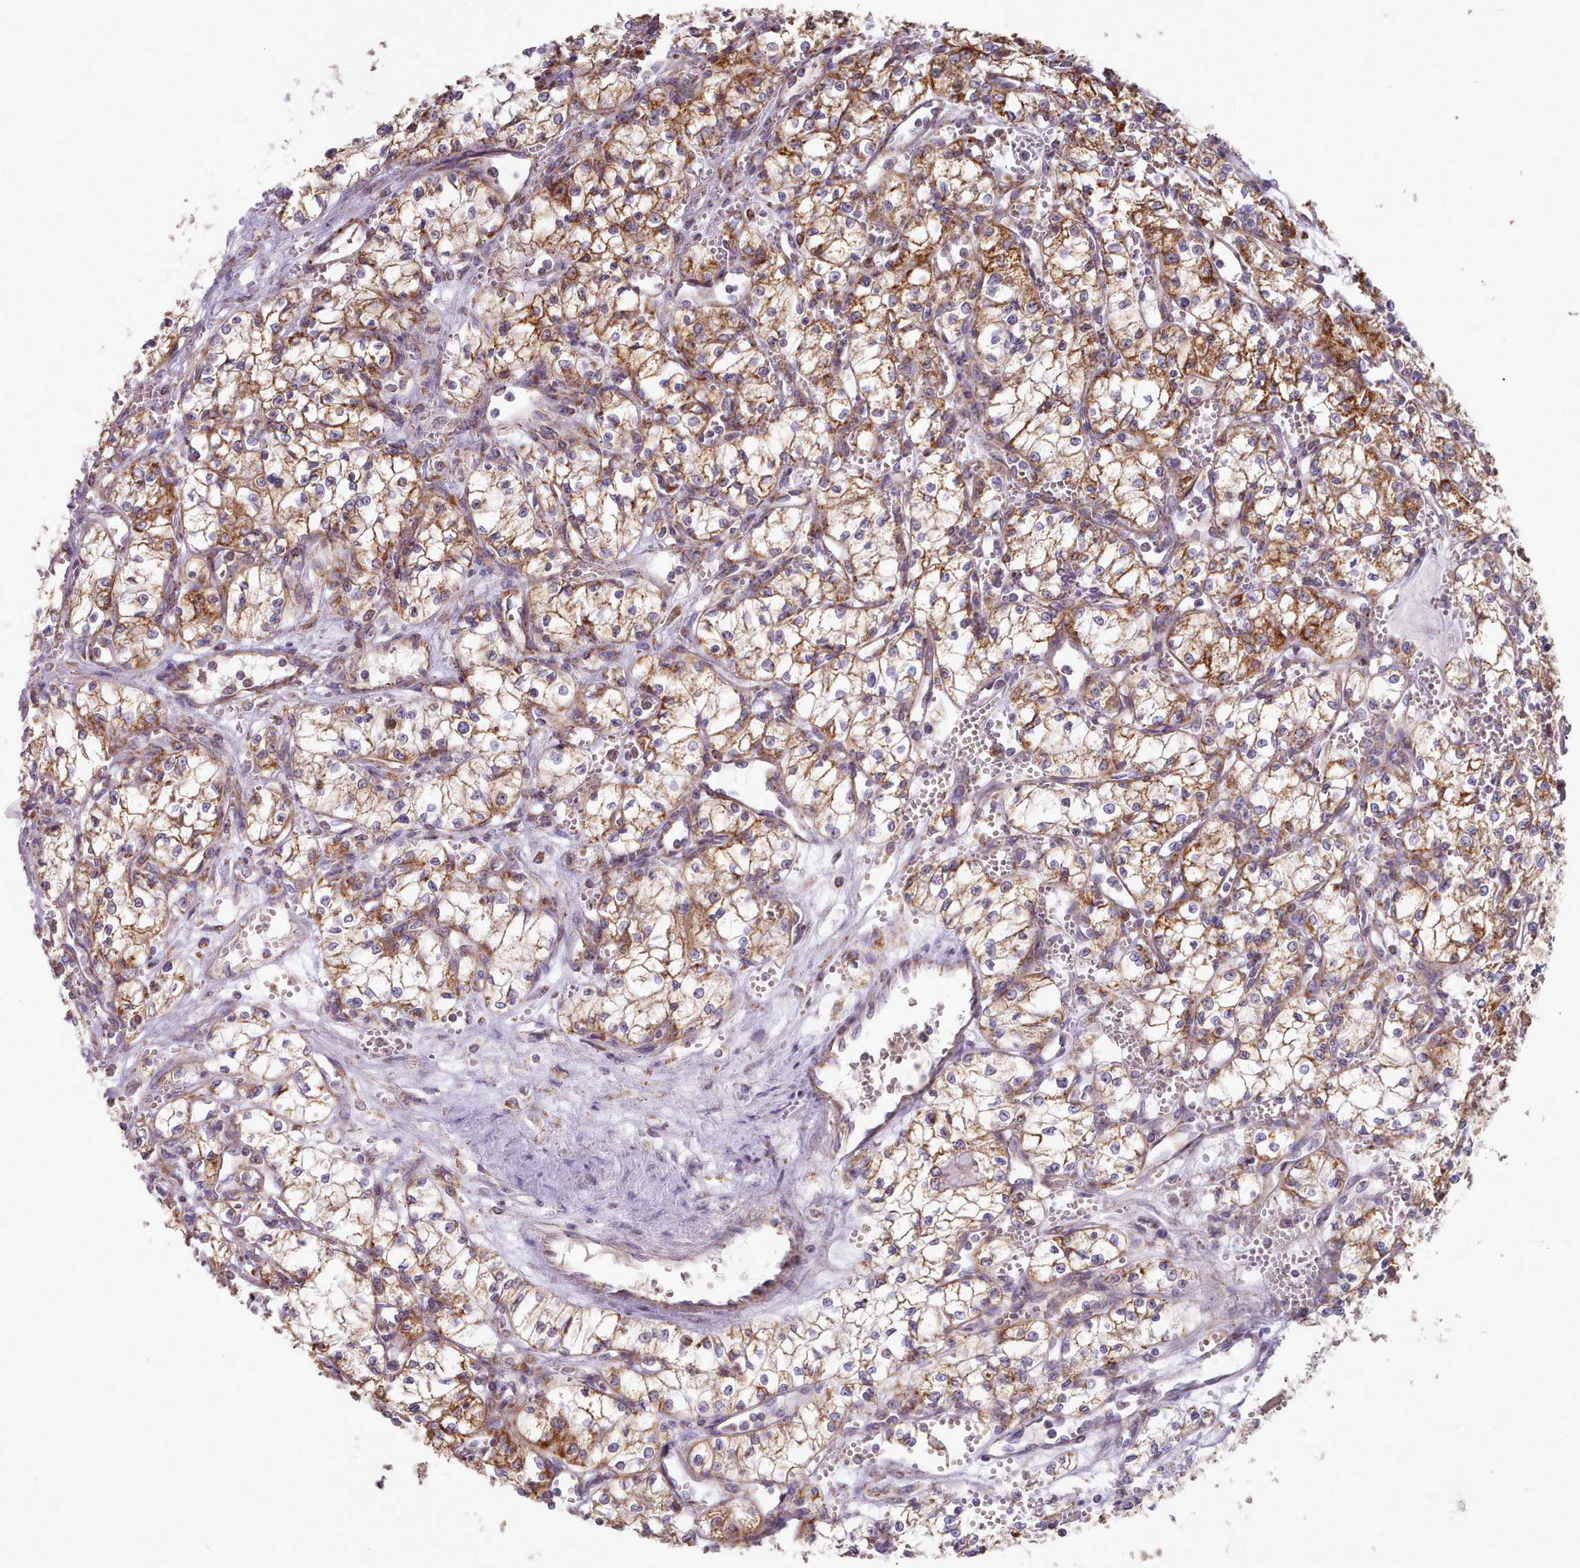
{"staining": {"intensity": "strong", "quantity": "<25%", "location": "cytoplasmic/membranous"}, "tissue": "renal cancer", "cell_type": "Tumor cells", "image_type": "cancer", "snomed": [{"axis": "morphology", "description": "Adenocarcinoma, NOS"}, {"axis": "topography", "description": "Kidney"}], "caption": "This is an image of IHC staining of adenocarcinoma (renal), which shows strong staining in the cytoplasmic/membranous of tumor cells.", "gene": "HSDL2", "patient": {"sex": "male", "age": 59}}